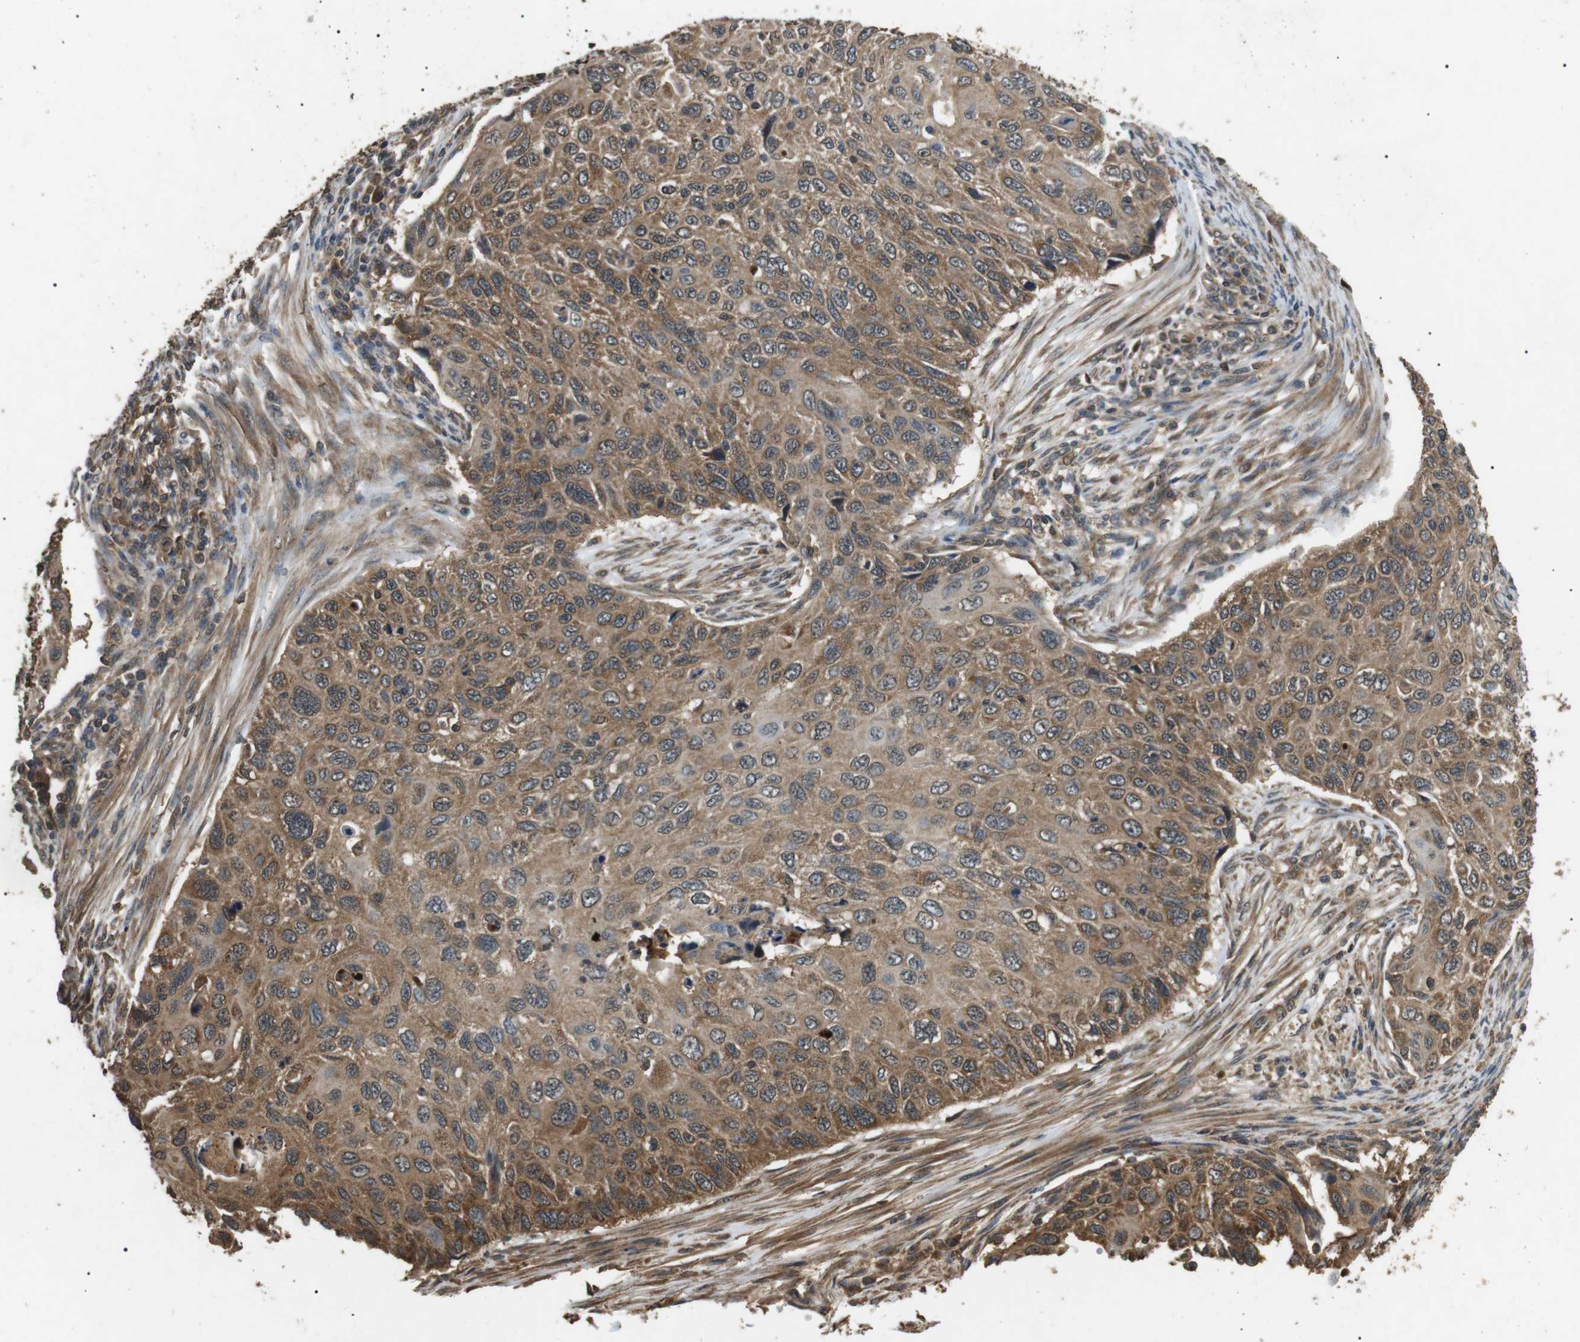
{"staining": {"intensity": "moderate", "quantity": ">75%", "location": "cytoplasmic/membranous"}, "tissue": "cervical cancer", "cell_type": "Tumor cells", "image_type": "cancer", "snomed": [{"axis": "morphology", "description": "Squamous cell carcinoma, NOS"}, {"axis": "topography", "description": "Cervix"}], "caption": "DAB (3,3'-diaminobenzidine) immunohistochemical staining of human cervical squamous cell carcinoma demonstrates moderate cytoplasmic/membranous protein positivity in about >75% of tumor cells.", "gene": "TBC1D15", "patient": {"sex": "female", "age": 70}}